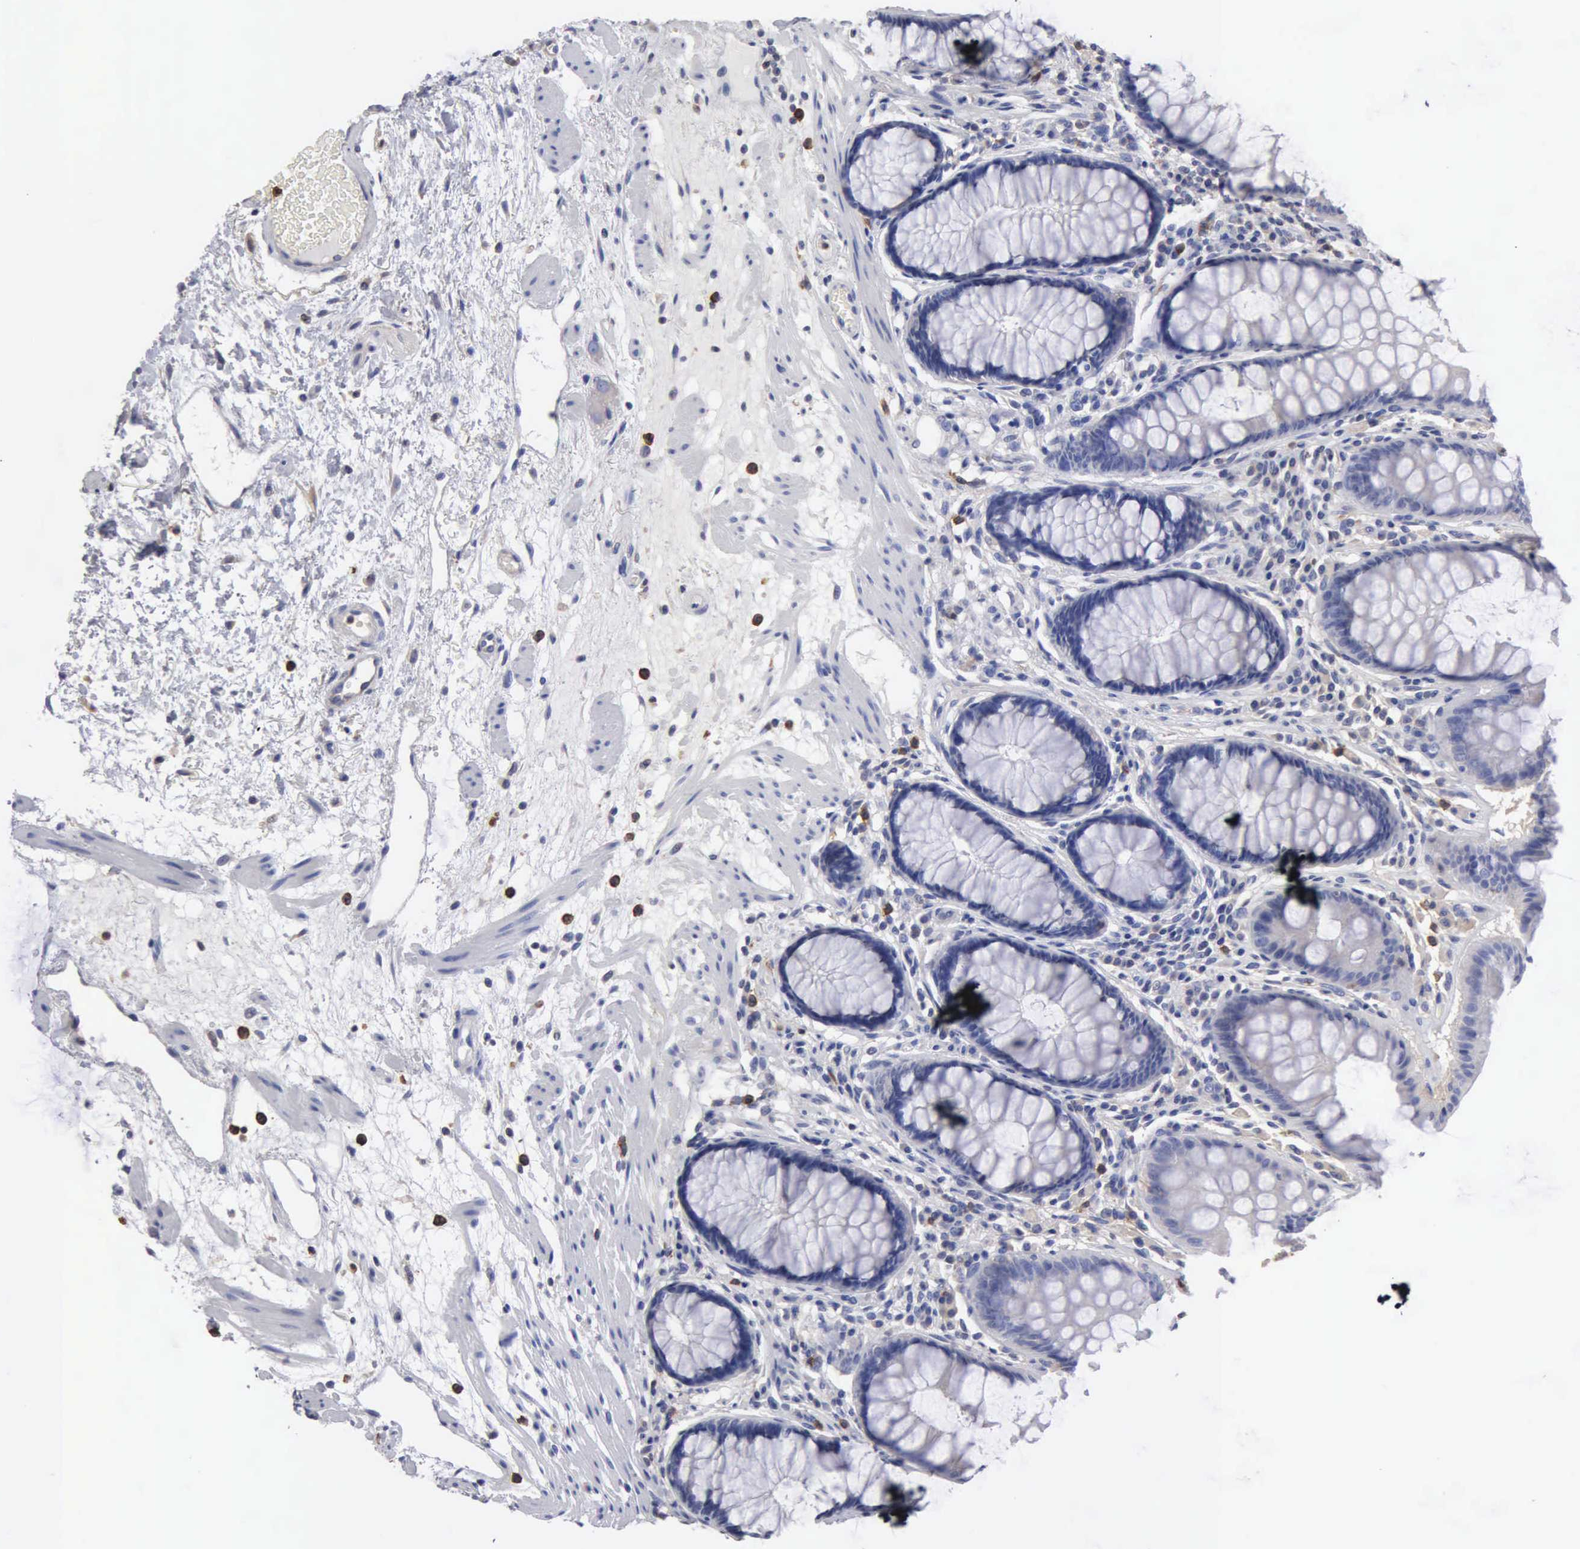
{"staining": {"intensity": "negative", "quantity": "none", "location": "none"}, "tissue": "rectum", "cell_type": "Glandular cells", "image_type": "normal", "snomed": [{"axis": "morphology", "description": "Normal tissue, NOS"}, {"axis": "topography", "description": "Rectum"}], "caption": "A micrograph of rectum stained for a protein demonstrates no brown staining in glandular cells.", "gene": "G6PD", "patient": {"sex": "male", "age": 77}}